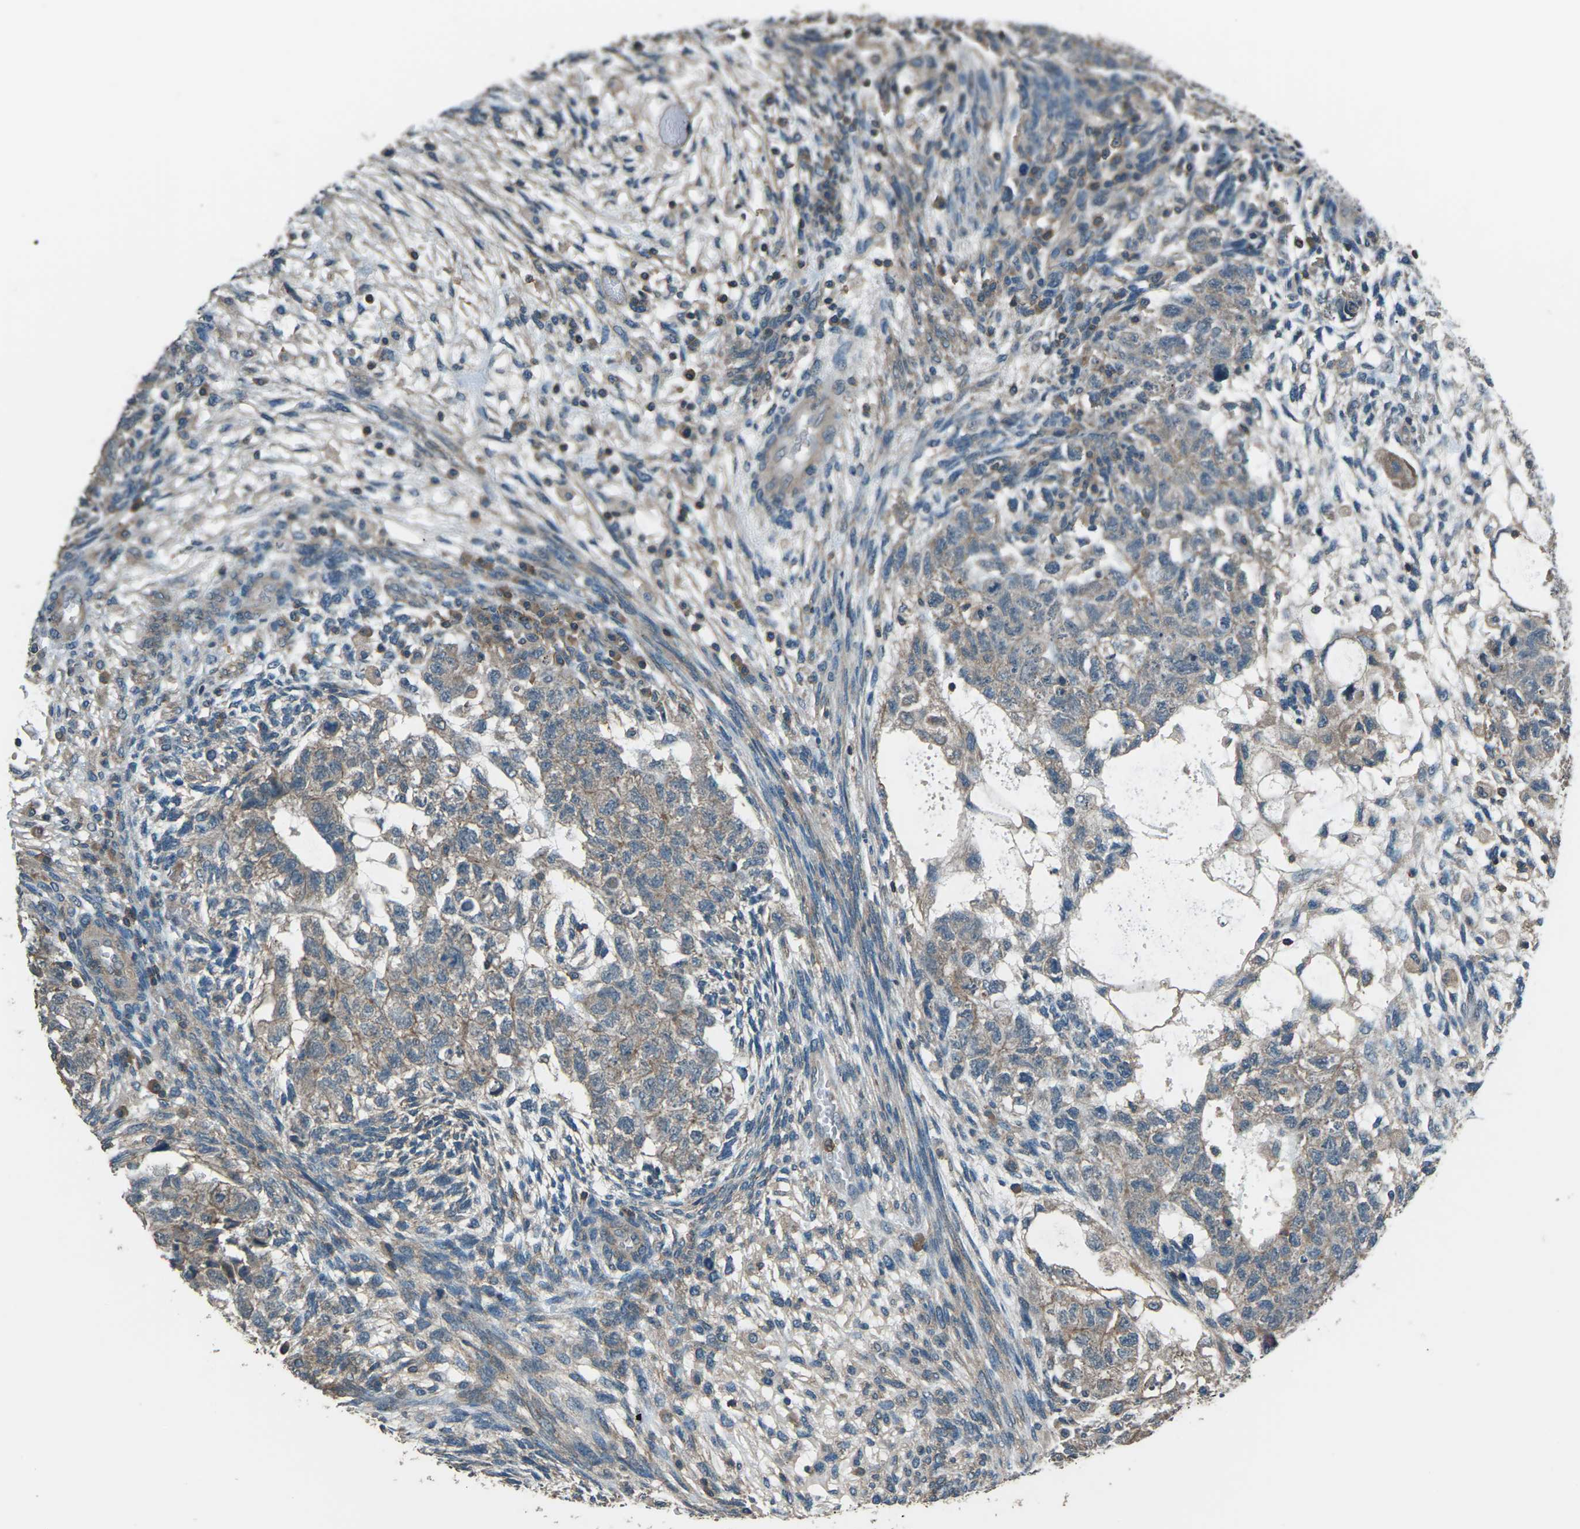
{"staining": {"intensity": "weak", "quantity": ">75%", "location": "cytoplasmic/membranous"}, "tissue": "testis cancer", "cell_type": "Tumor cells", "image_type": "cancer", "snomed": [{"axis": "morphology", "description": "Normal tissue, NOS"}, {"axis": "morphology", "description": "Carcinoma, Embryonal, NOS"}, {"axis": "topography", "description": "Testis"}], "caption": "IHC of testis embryonal carcinoma shows low levels of weak cytoplasmic/membranous positivity in approximately >75% of tumor cells.", "gene": "CMTM4", "patient": {"sex": "male", "age": 36}}